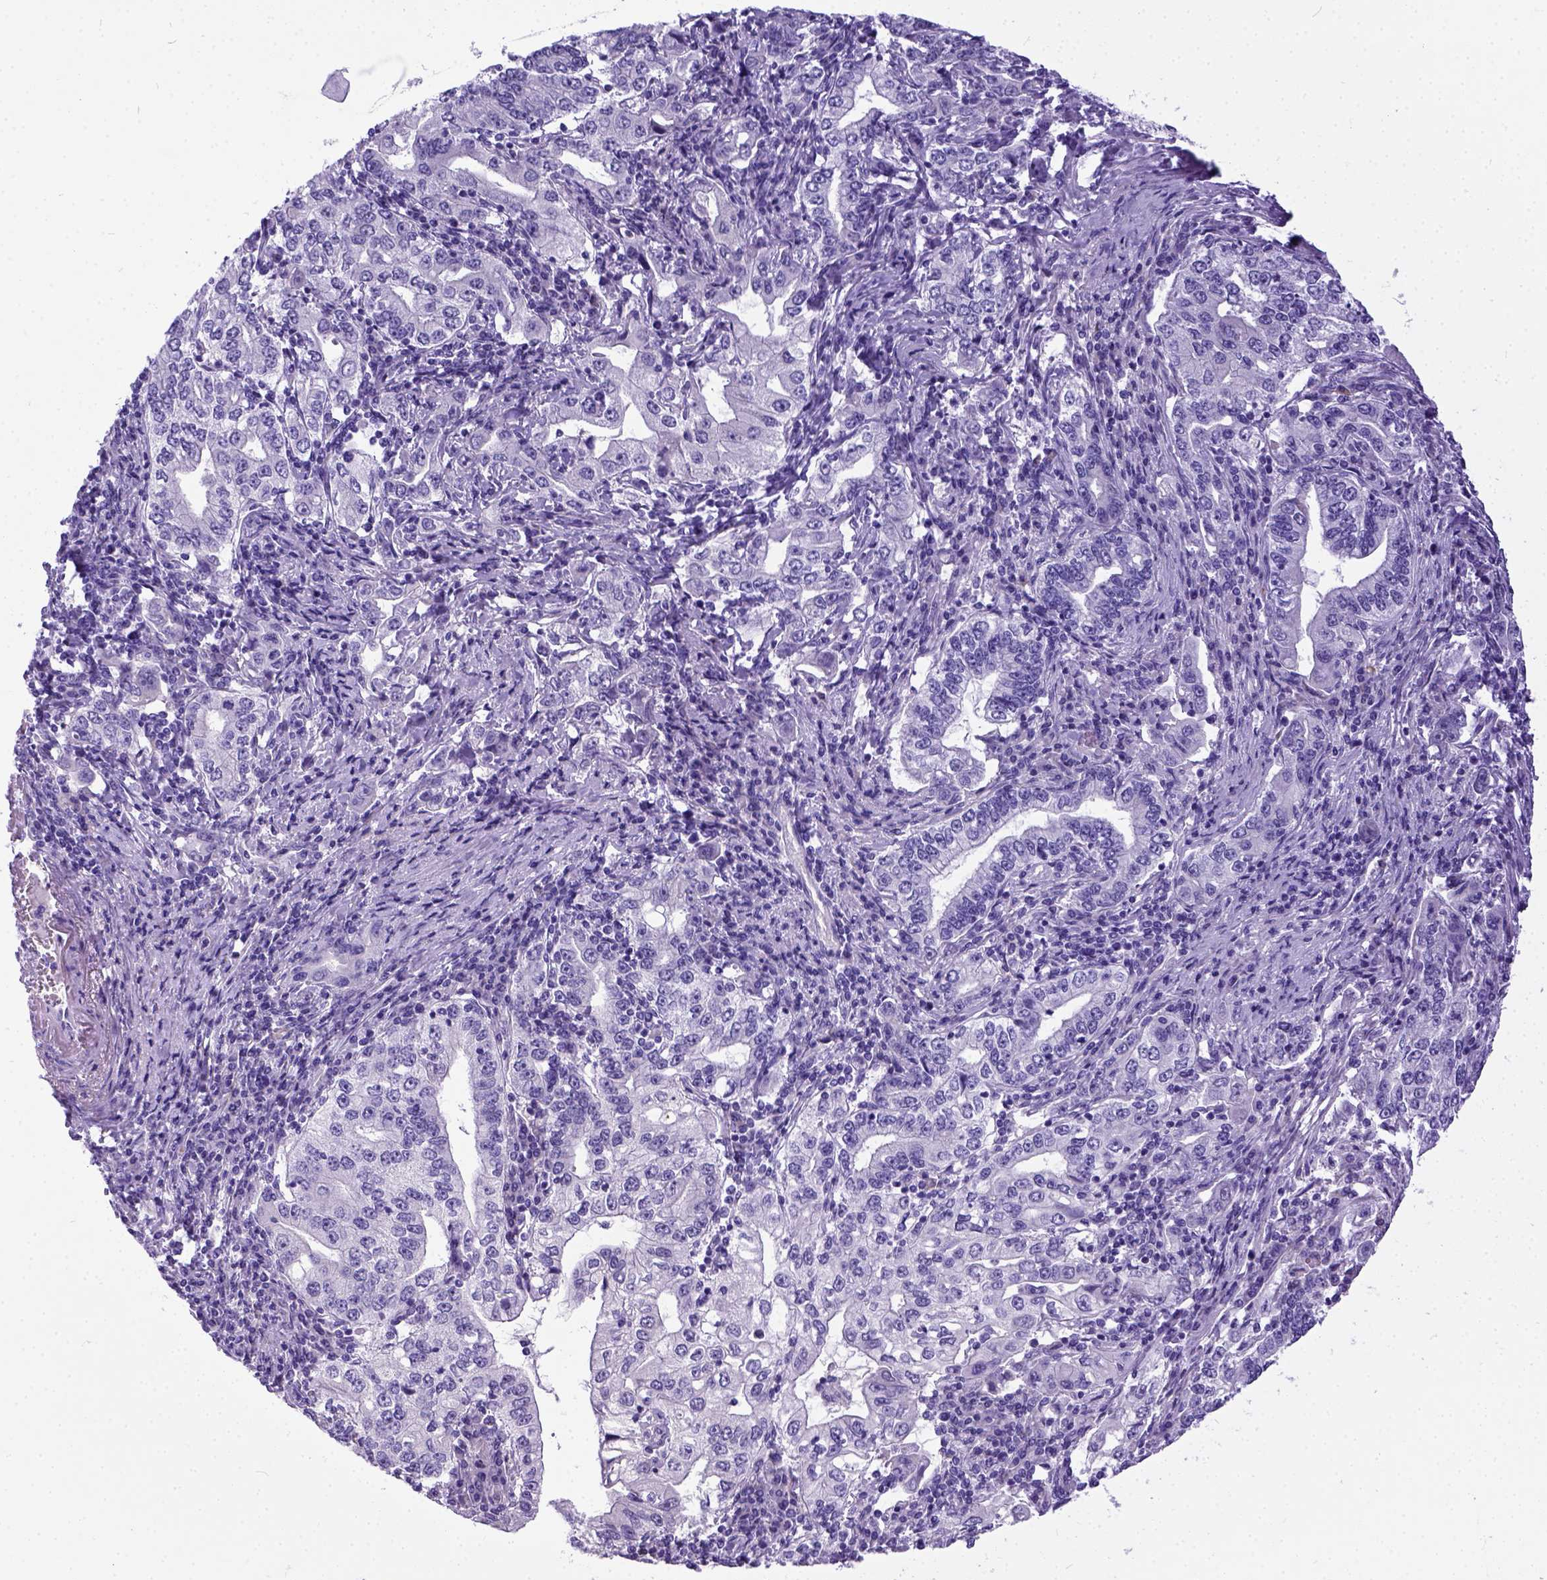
{"staining": {"intensity": "negative", "quantity": "none", "location": "none"}, "tissue": "stomach cancer", "cell_type": "Tumor cells", "image_type": "cancer", "snomed": [{"axis": "morphology", "description": "Adenocarcinoma, NOS"}, {"axis": "topography", "description": "Stomach, lower"}], "caption": "Tumor cells are negative for protein expression in human stomach cancer.", "gene": "IGF2", "patient": {"sex": "female", "age": 72}}